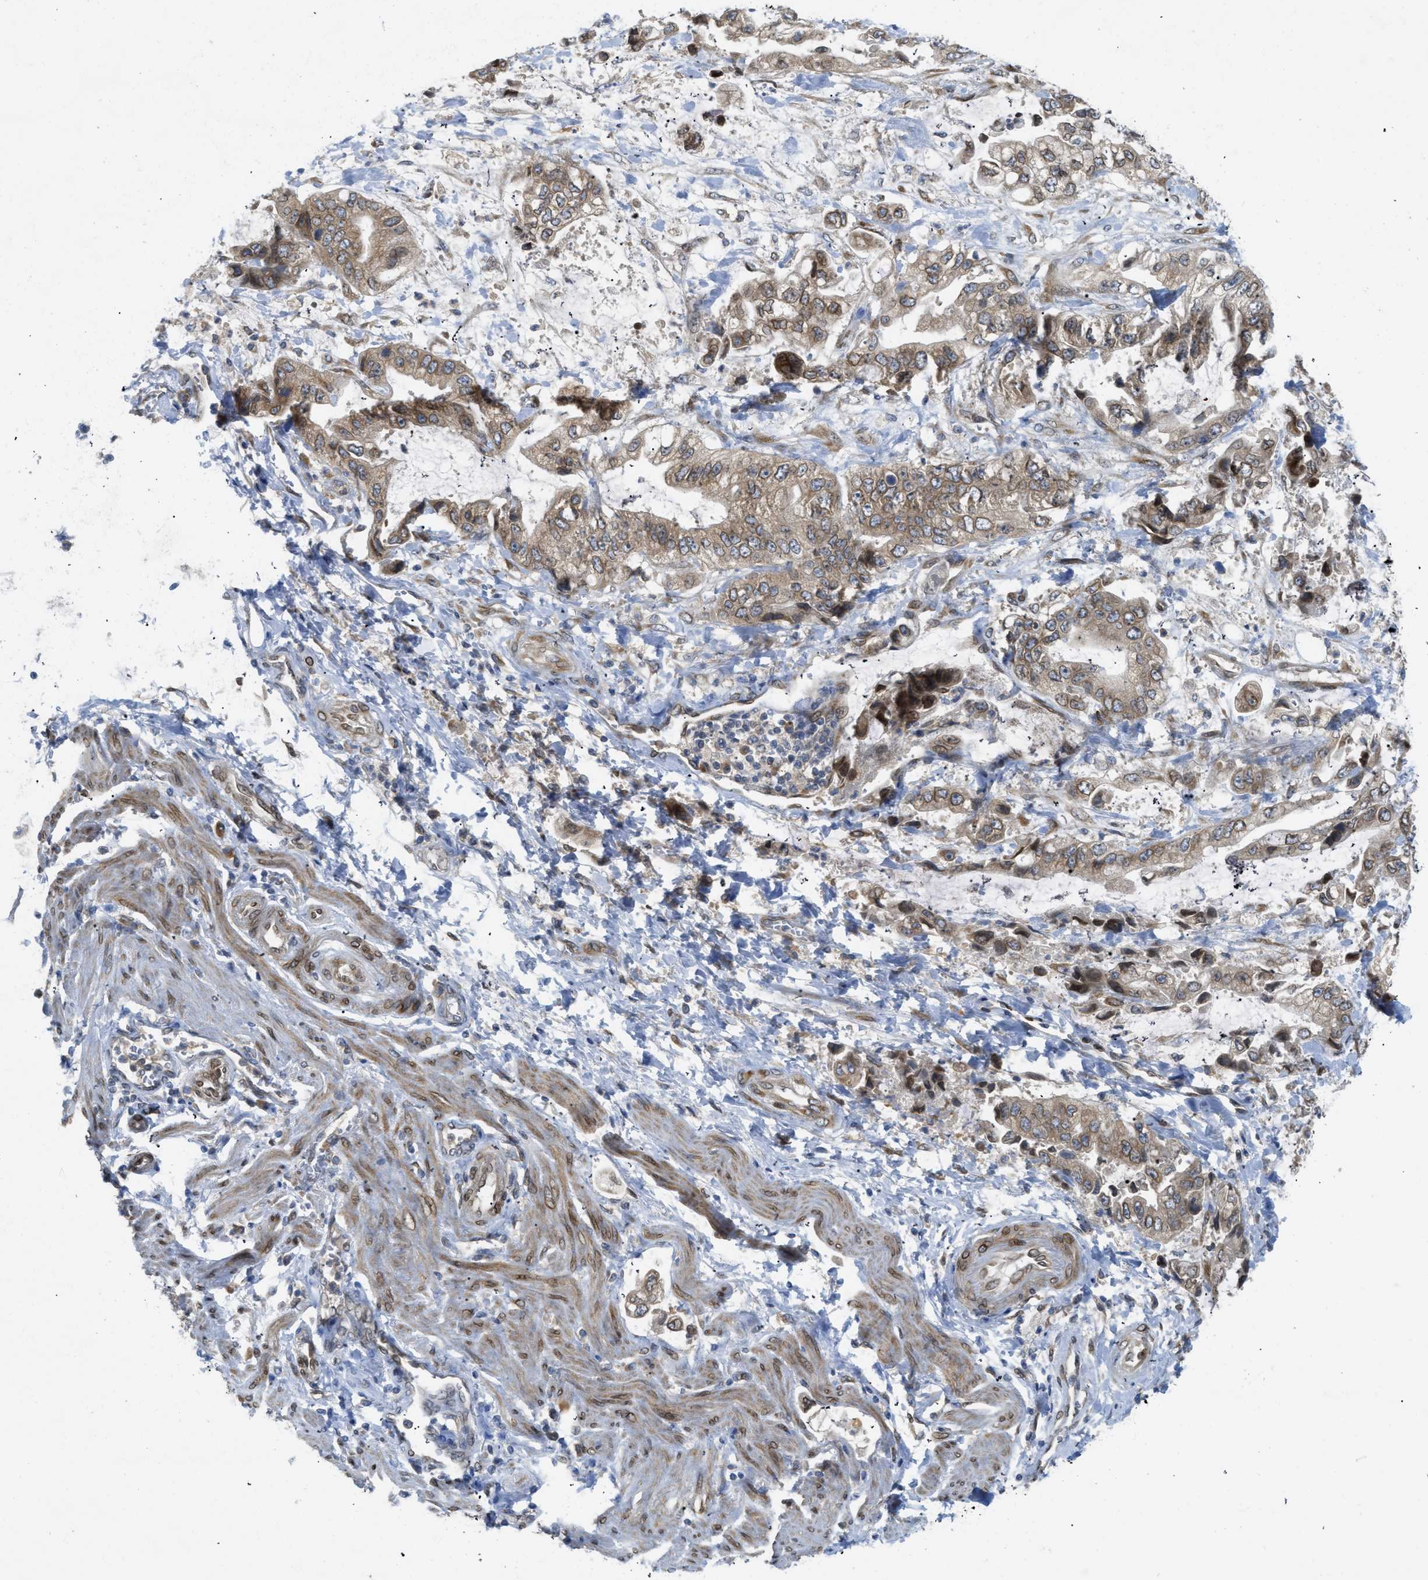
{"staining": {"intensity": "weak", "quantity": ">75%", "location": "cytoplasmic/membranous"}, "tissue": "stomach cancer", "cell_type": "Tumor cells", "image_type": "cancer", "snomed": [{"axis": "morphology", "description": "Normal tissue, NOS"}, {"axis": "morphology", "description": "Adenocarcinoma, NOS"}, {"axis": "topography", "description": "Stomach"}], "caption": "This histopathology image reveals IHC staining of stomach cancer, with low weak cytoplasmic/membranous expression in about >75% of tumor cells.", "gene": "EIF2AK3", "patient": {"sex": "male", "age": 62}}